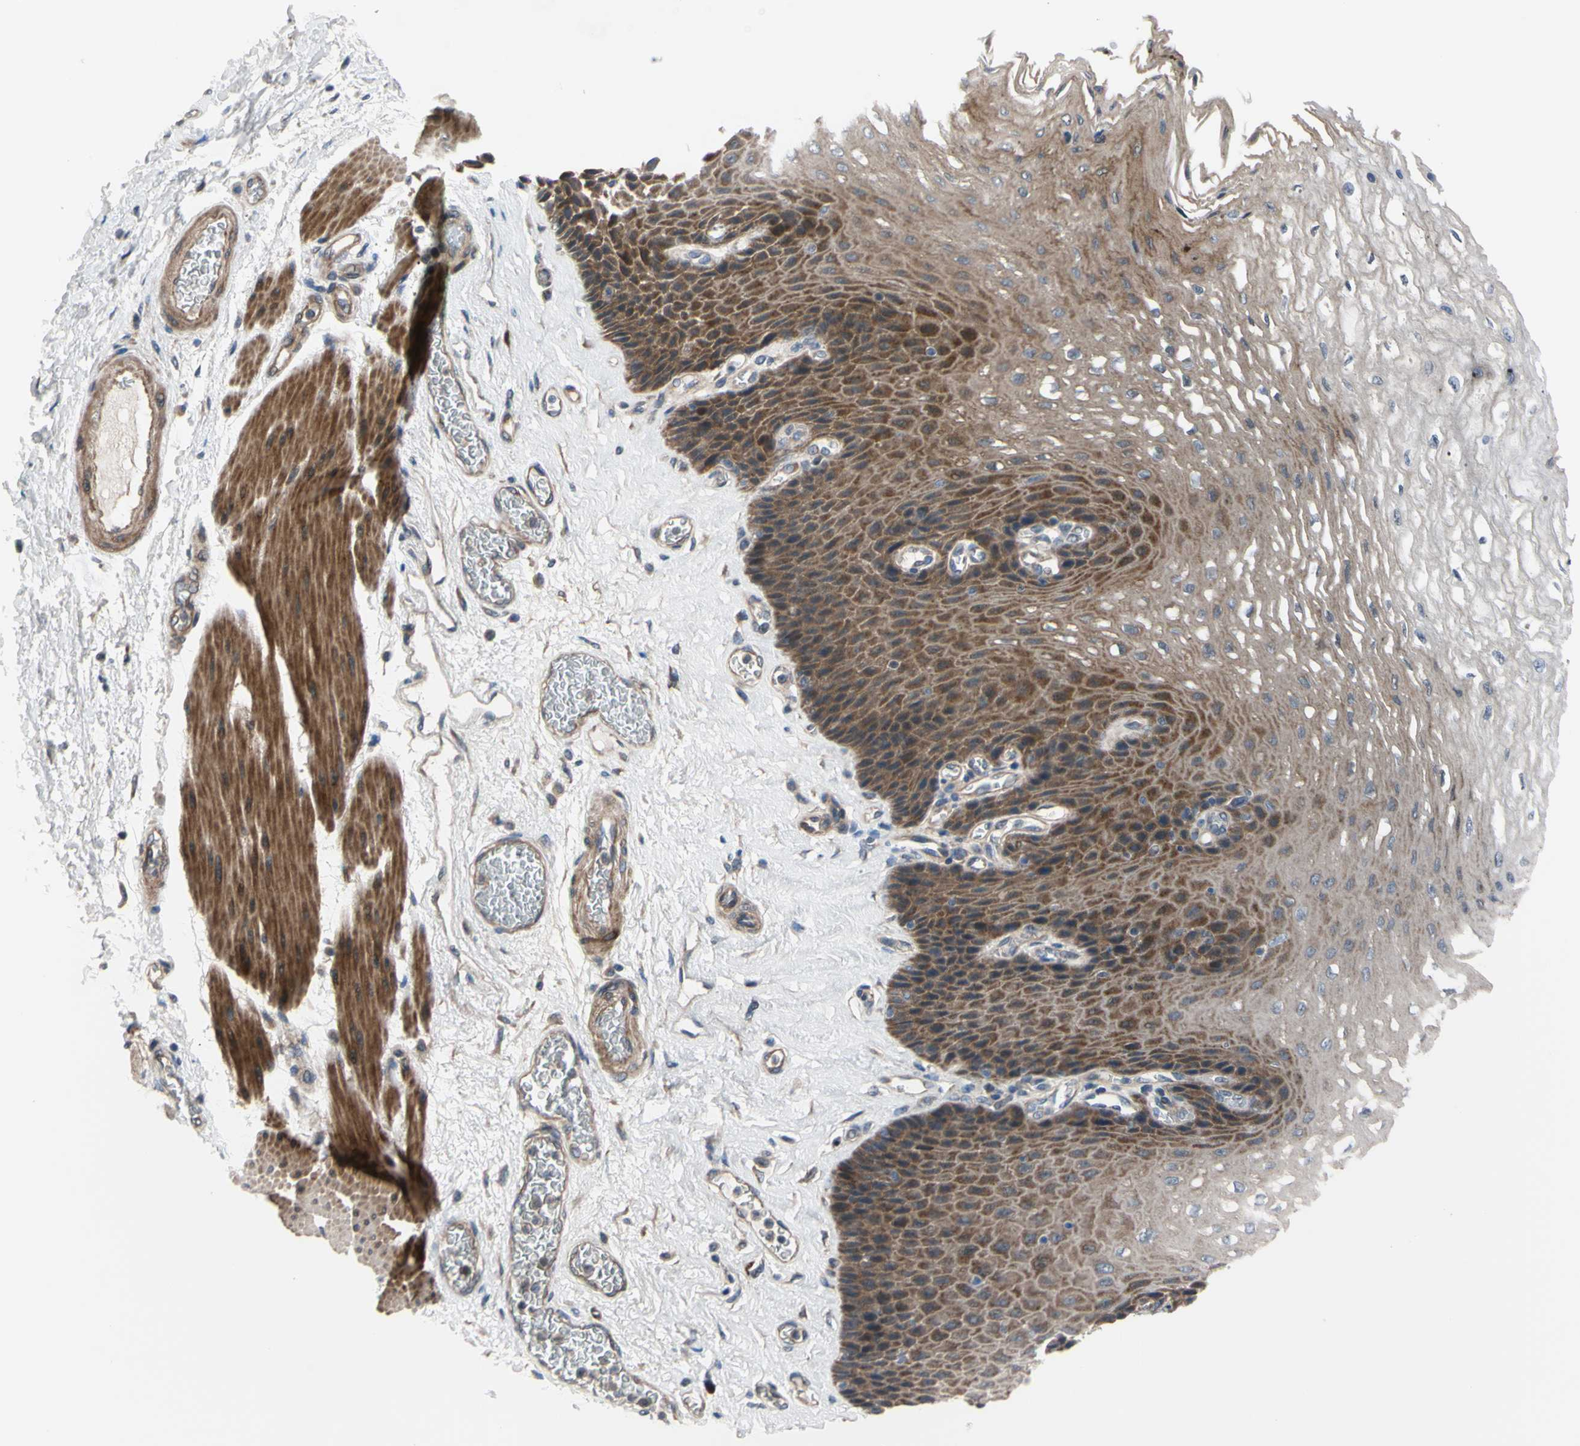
{"staining": {"intensity": "moderate", "quantity": ">75%", "location": "cytoplasmic/membranous"}, "tissue": "esophagus", "cell_type": "Squamous epithelial cells", "image_type": "normal", "snomed": [{"axis": "morphology", "description": "Normal tissue, NOS"}, {"axis": "topography", "description": "Esophagus"}], "caption": "Esophagus stained with immunohistochemistry displays moderate cytoplasmic/membranous expression in approximately >75% of squamous epithelial cells.", "gene": "SVIL", "patient": {"sex": "female", "age": 72}}